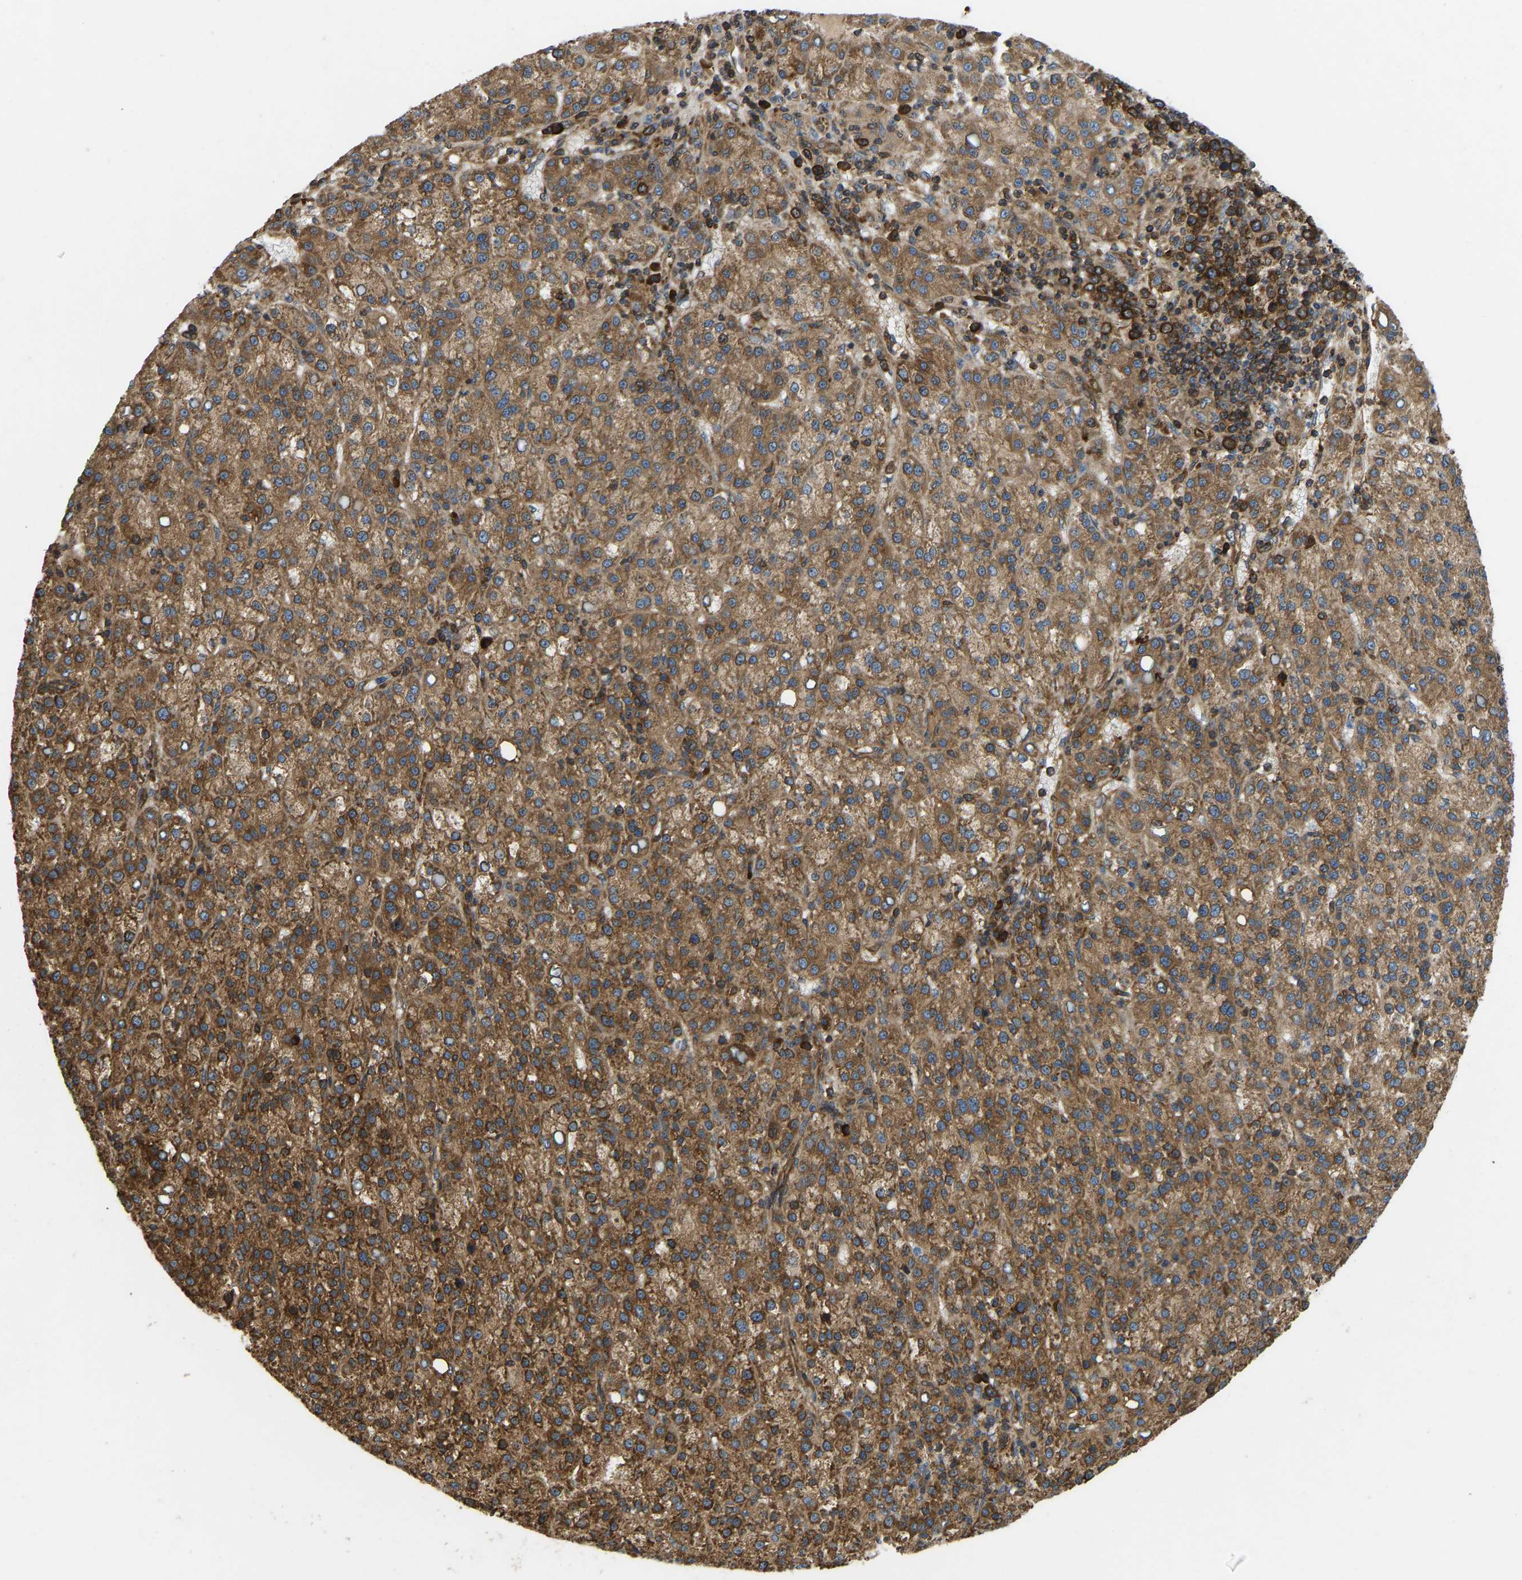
{"staining": {"intensity": "moderate", "quantity": ">75%", "location": "cytoplasmic/membranous"}, "tissue": "liver cancer", "cell_type": "Tumor cells", "image_type": "cancer", "snomed": [{"axis": "morphology", "description": "Carcinoma, Hepatocellular, NOS"}, {"axis": "topography", "description": "Liver"}], "caption": "An image of liver hepatocellular carcinoma stained for a protein shows moderate cytoplasmic/membranous brown staining in tumor cells.", "gene": "RASGRF2", "patient": {"sex": "female", "age": 58}}